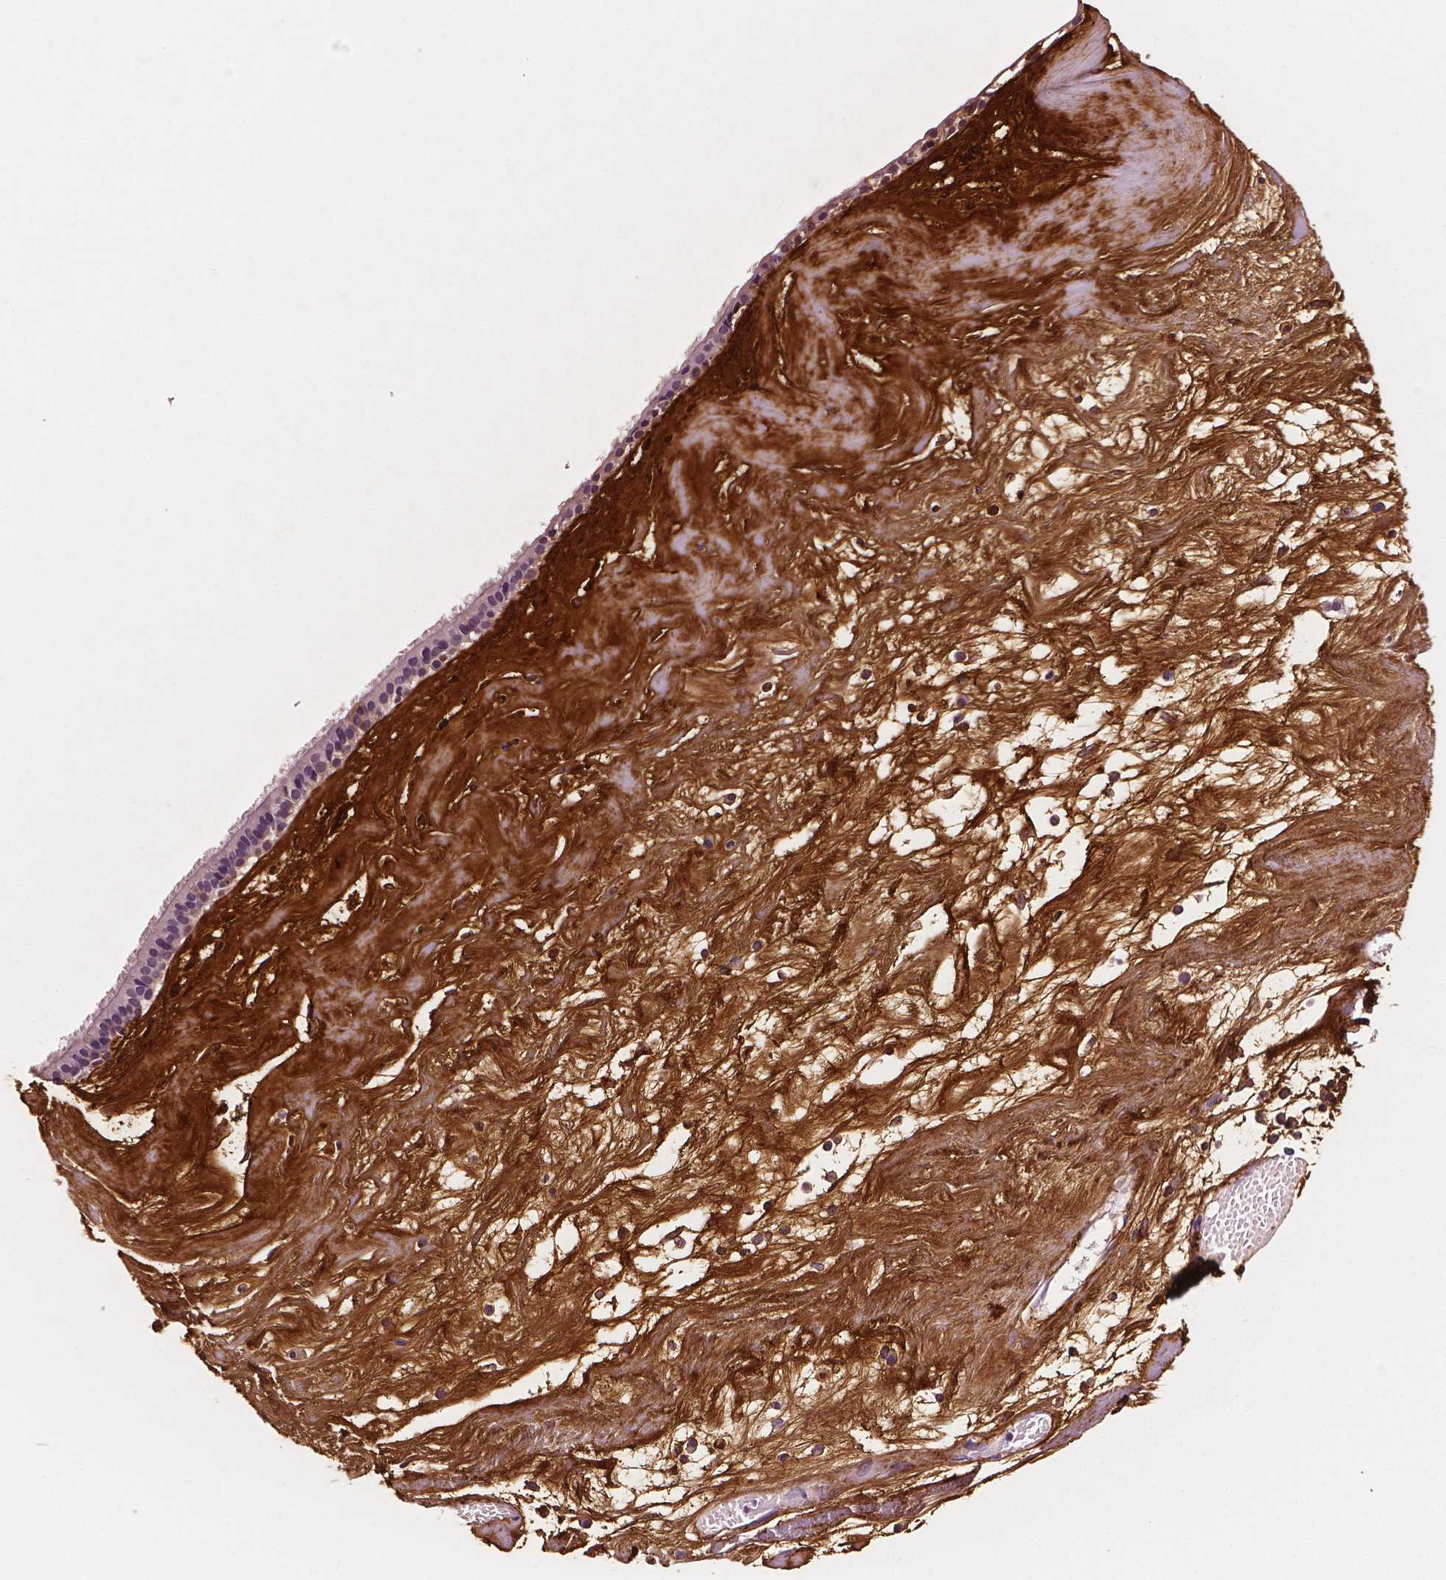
{"staining": {"intensity": "weak", "quantity": "25%-75%", "location": "cytoplasmic/membranous"}, "tissue": "nasopharynx", "cell_type": "Respiratory epithelial cells", "image_type": "normal", "snomed": [{"axis": "morphology", "description": "Normal tissue, NOS"}, {"axis": "topography", "description": "Nasopharynx"}], "caption": "Immunohistochemical staining of unremarkable human nasopharynx reveals weak cytoplasmic/membranous protein staining in approximately 25%-75% of respiratory epithelial cells.", "gene": "FBLN1", "patient": {"sex": "male", "age": 24}}